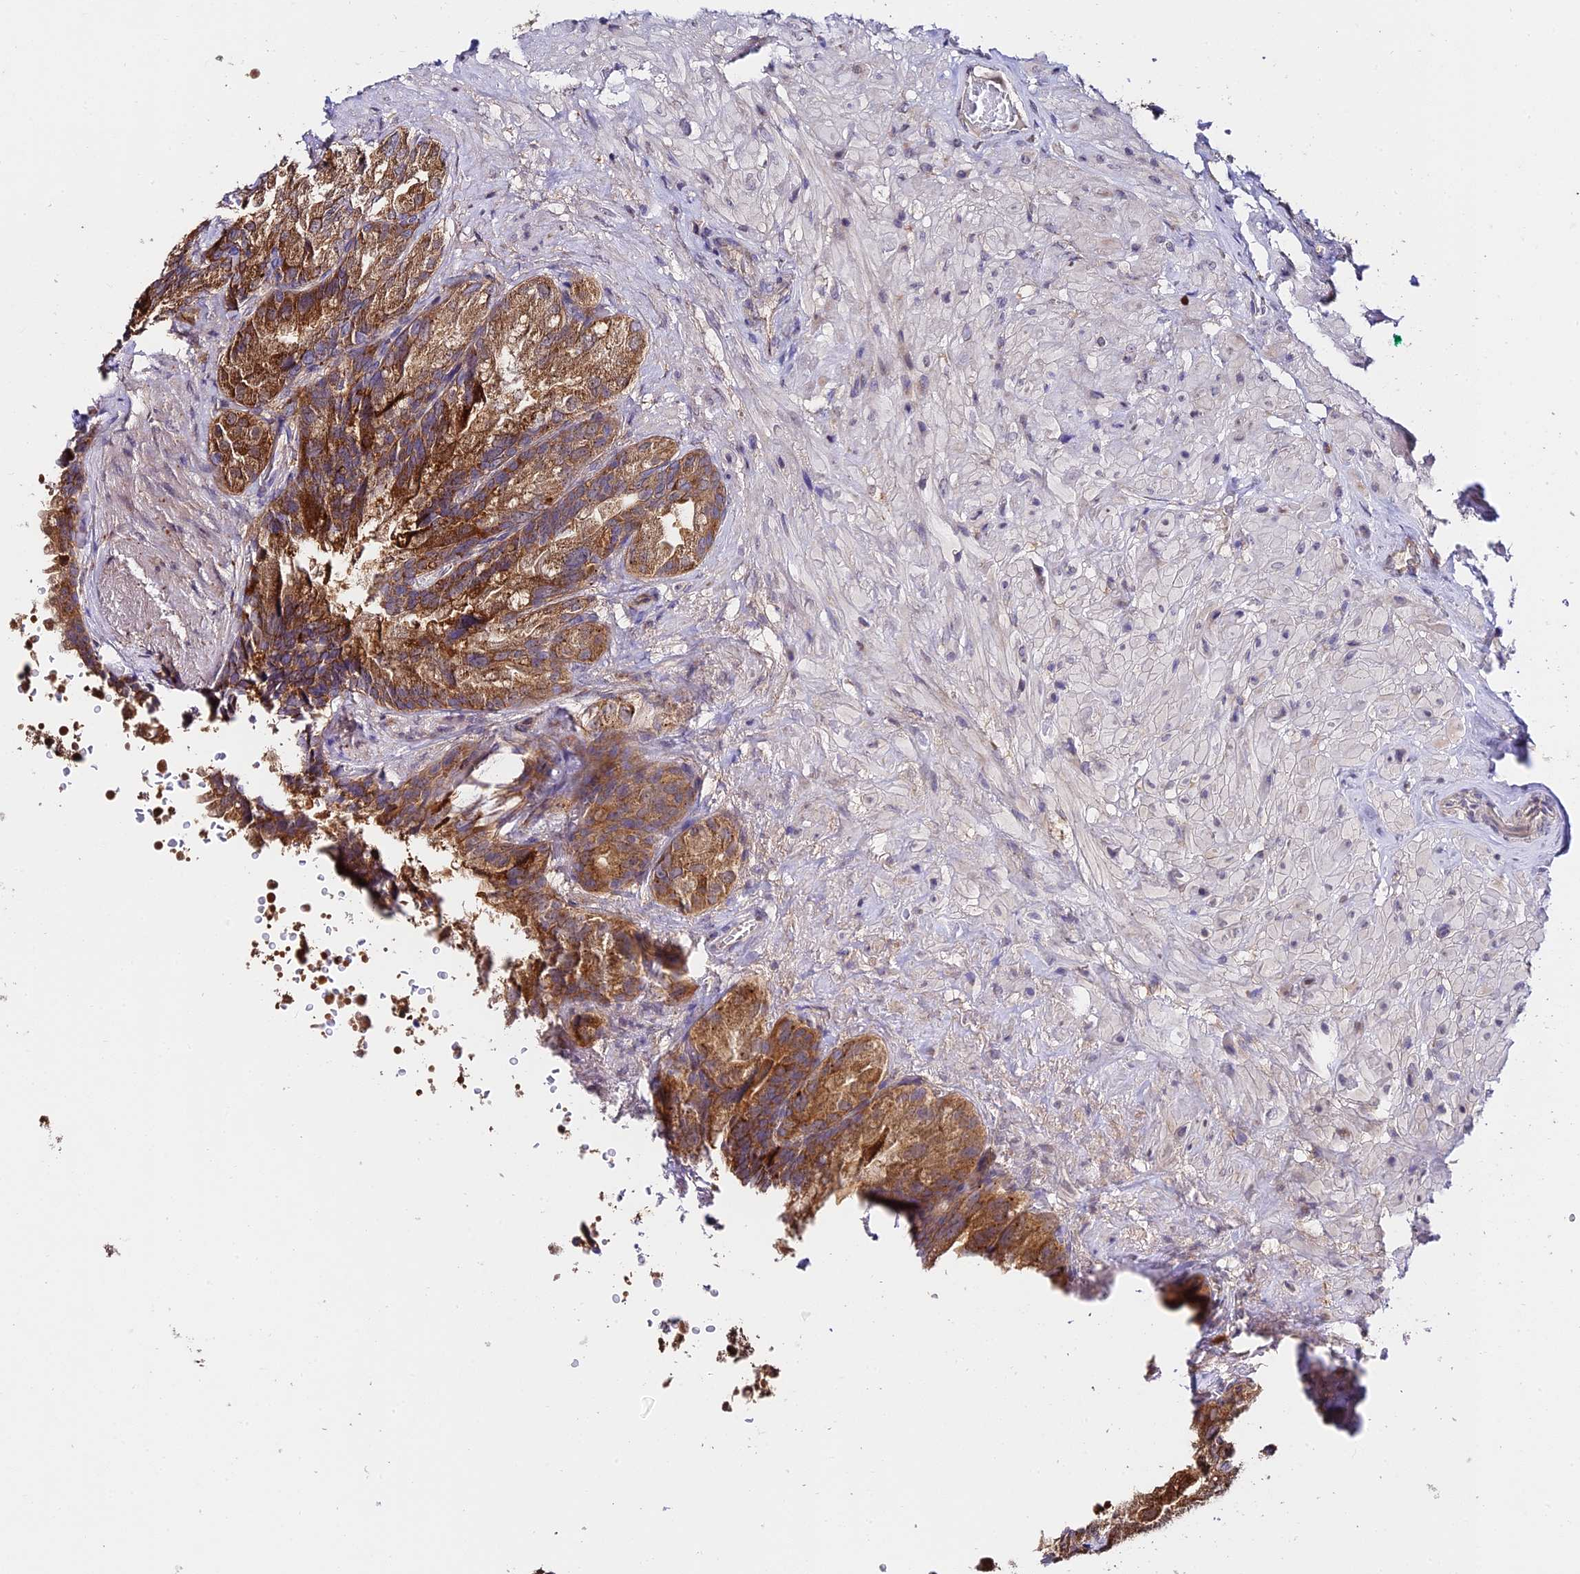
{"staining": {"intensity": "strong", "quantity": ">75%", "location": "cytoplasmic/membranous"}, "tissue": "seminal vesicle", "cell_type": "Glandular cells", "image_type": "normal", "snomed": [{"axis": "morphology", "description": "Normal tissue, NOS"}, {"axis": "topography", "description": "Seminal veicle"}, {"axis": "topography", "description": "Peripheral nerve tissue"}], "caption": "Immunohistochemical staining of normal seminal vesicle displays high levels of strong cytoplasmic/membranous expression in about >75% of glandular cells.", "gene": "C3orf20", "patient": {"sex": "male", "age": 63}}